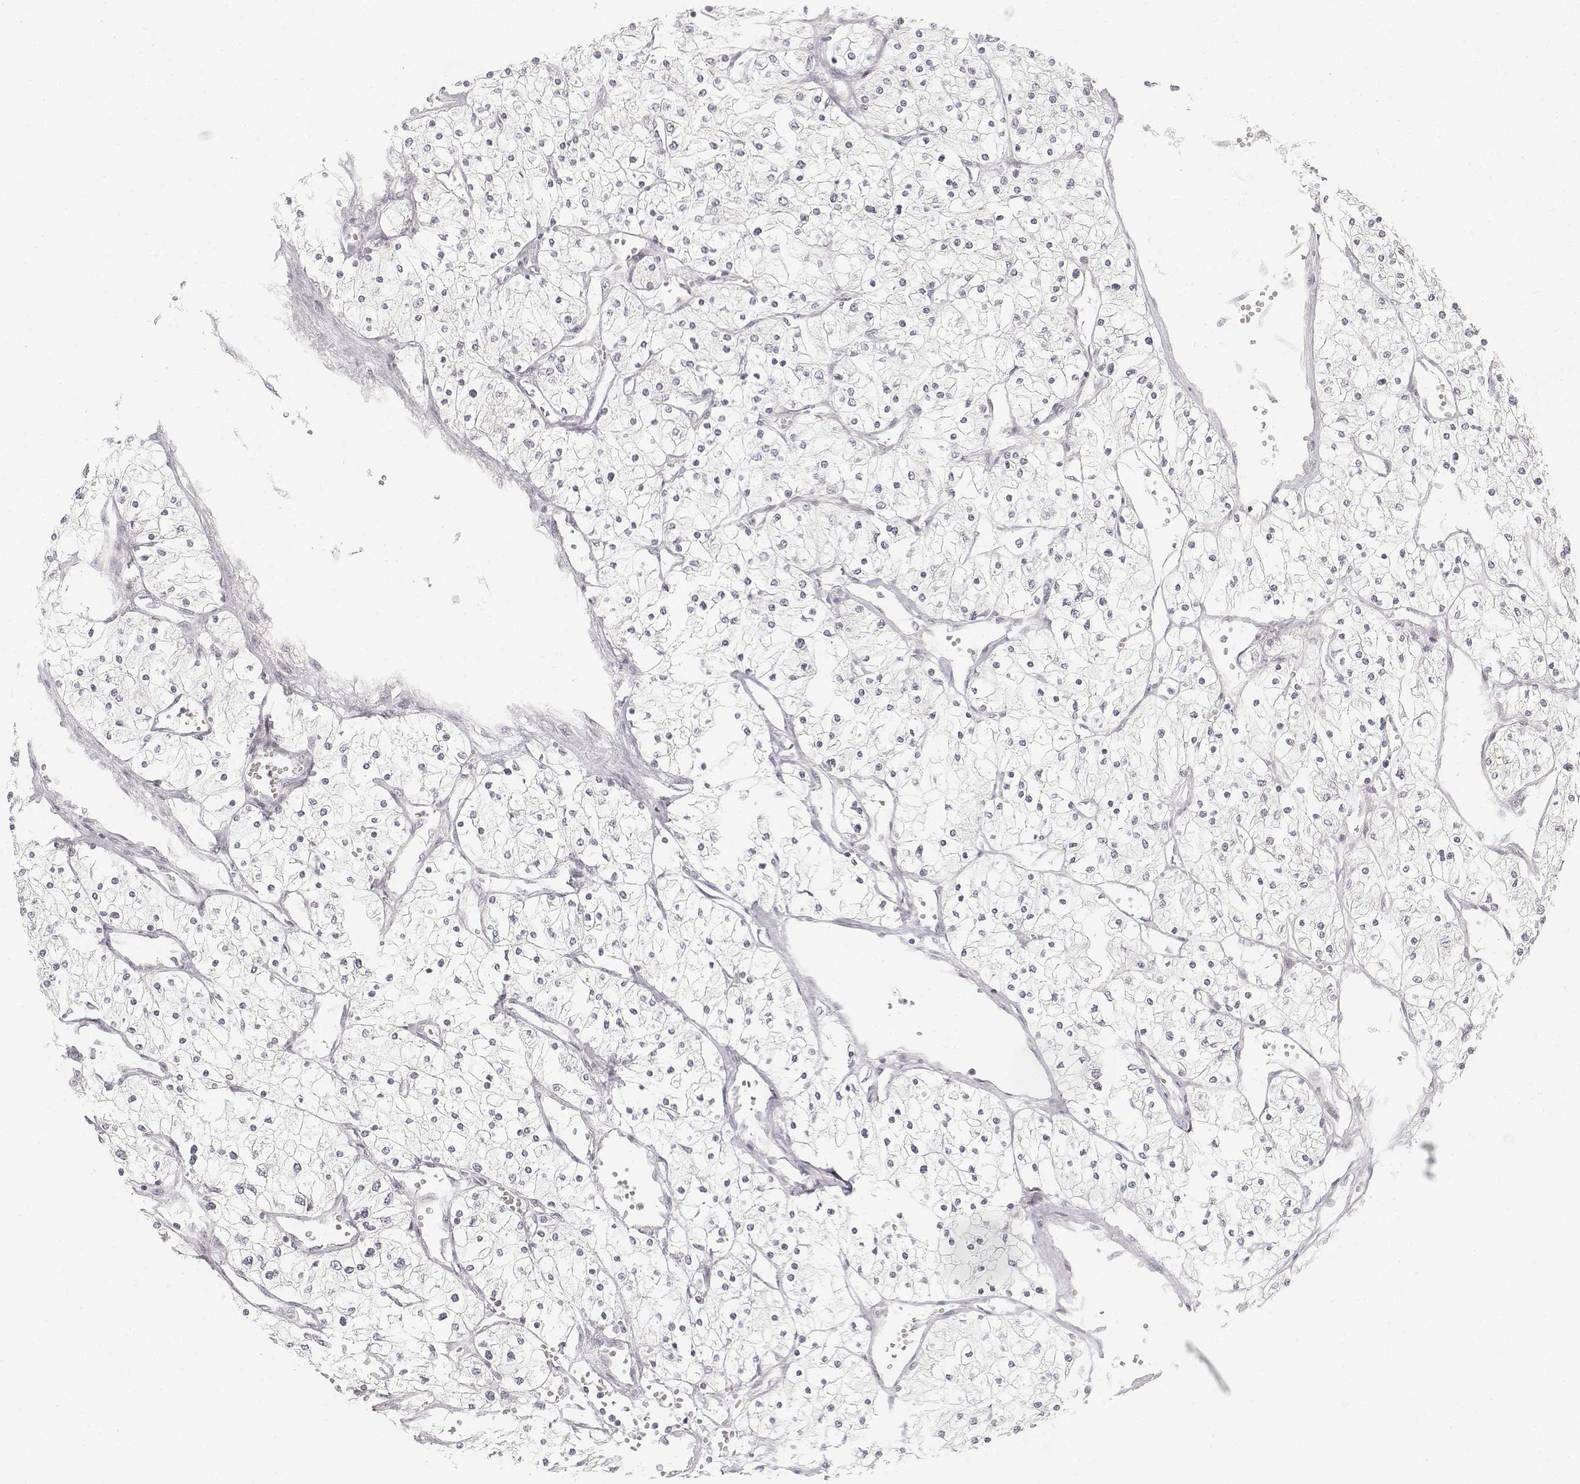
{"staining": {"intensity": "negative", "quantity": "none", "location": "none"}, "tissue": "renal cancer", "cell_type": "Tumor cells", "image_type": "cancer", "snomed": [{"axis": "morphology", "description": "Adenocarcinoma, NOS"}, {"axis": "topography", "description": "Kidney"}], "caption": "A histopathology image of human adenocarcinoma (renal) is negative for staining in tumor cells.", "gene": "DSG4", "patient": {"sex": "male", "age": 80}}